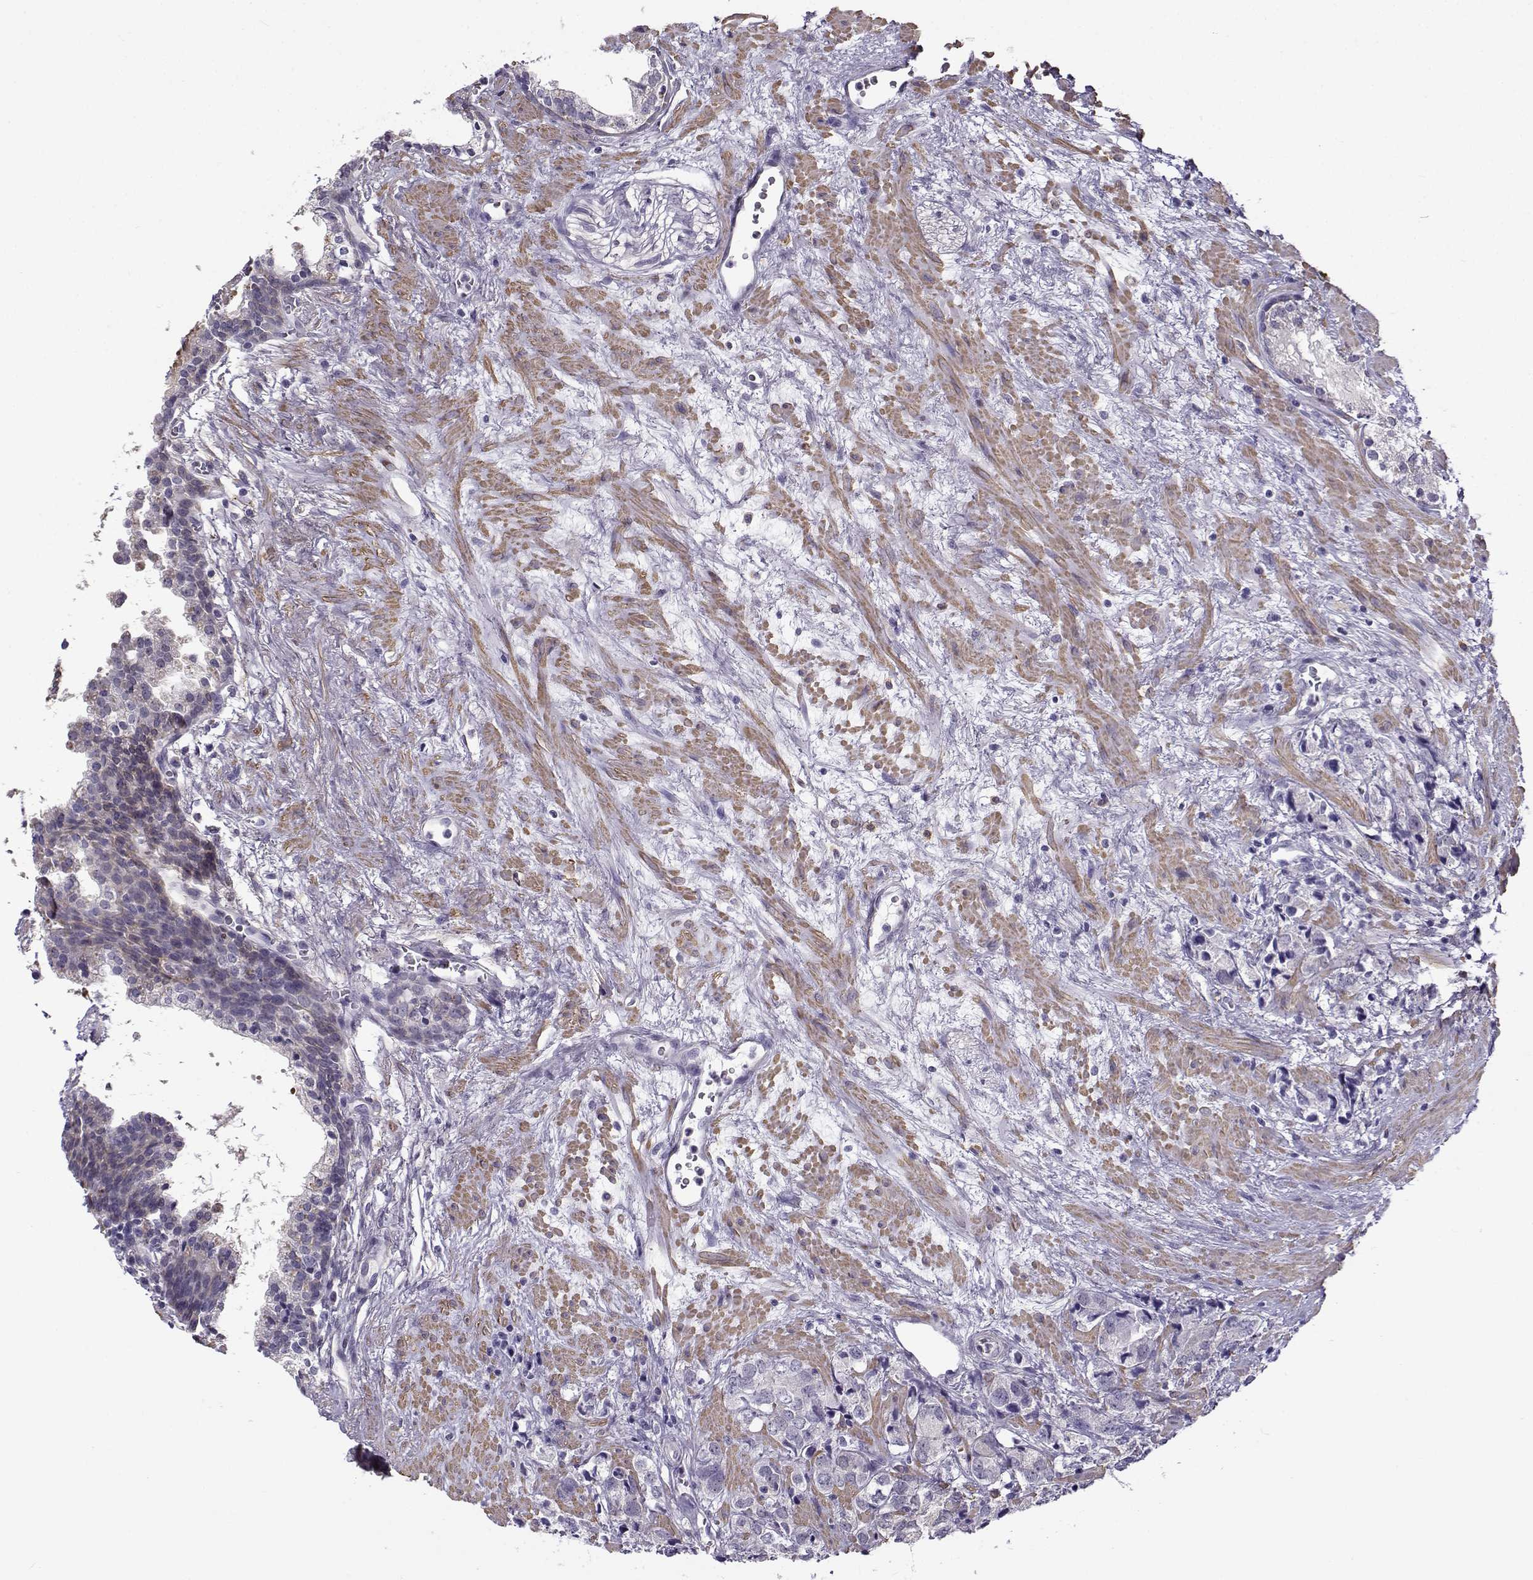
{"staining": {"intensity": "negative", "quantity": "none", "location": "none"}, "tissue": "prostate cancer", "cell_type": "Tumor cells", "image_type": "cancer", "snomed": [{"axis": "morphology", "description": "Adenocarcinoma, NOS"}, {"axis": "topography", "description": "Prostate and seminal vesicle, NOS"}], "caption": "Tumor cells show no significant staining in prostate adenocarcinoma.", "gene": "UCP3", "patient": {"sex": "male", "age": 63}}